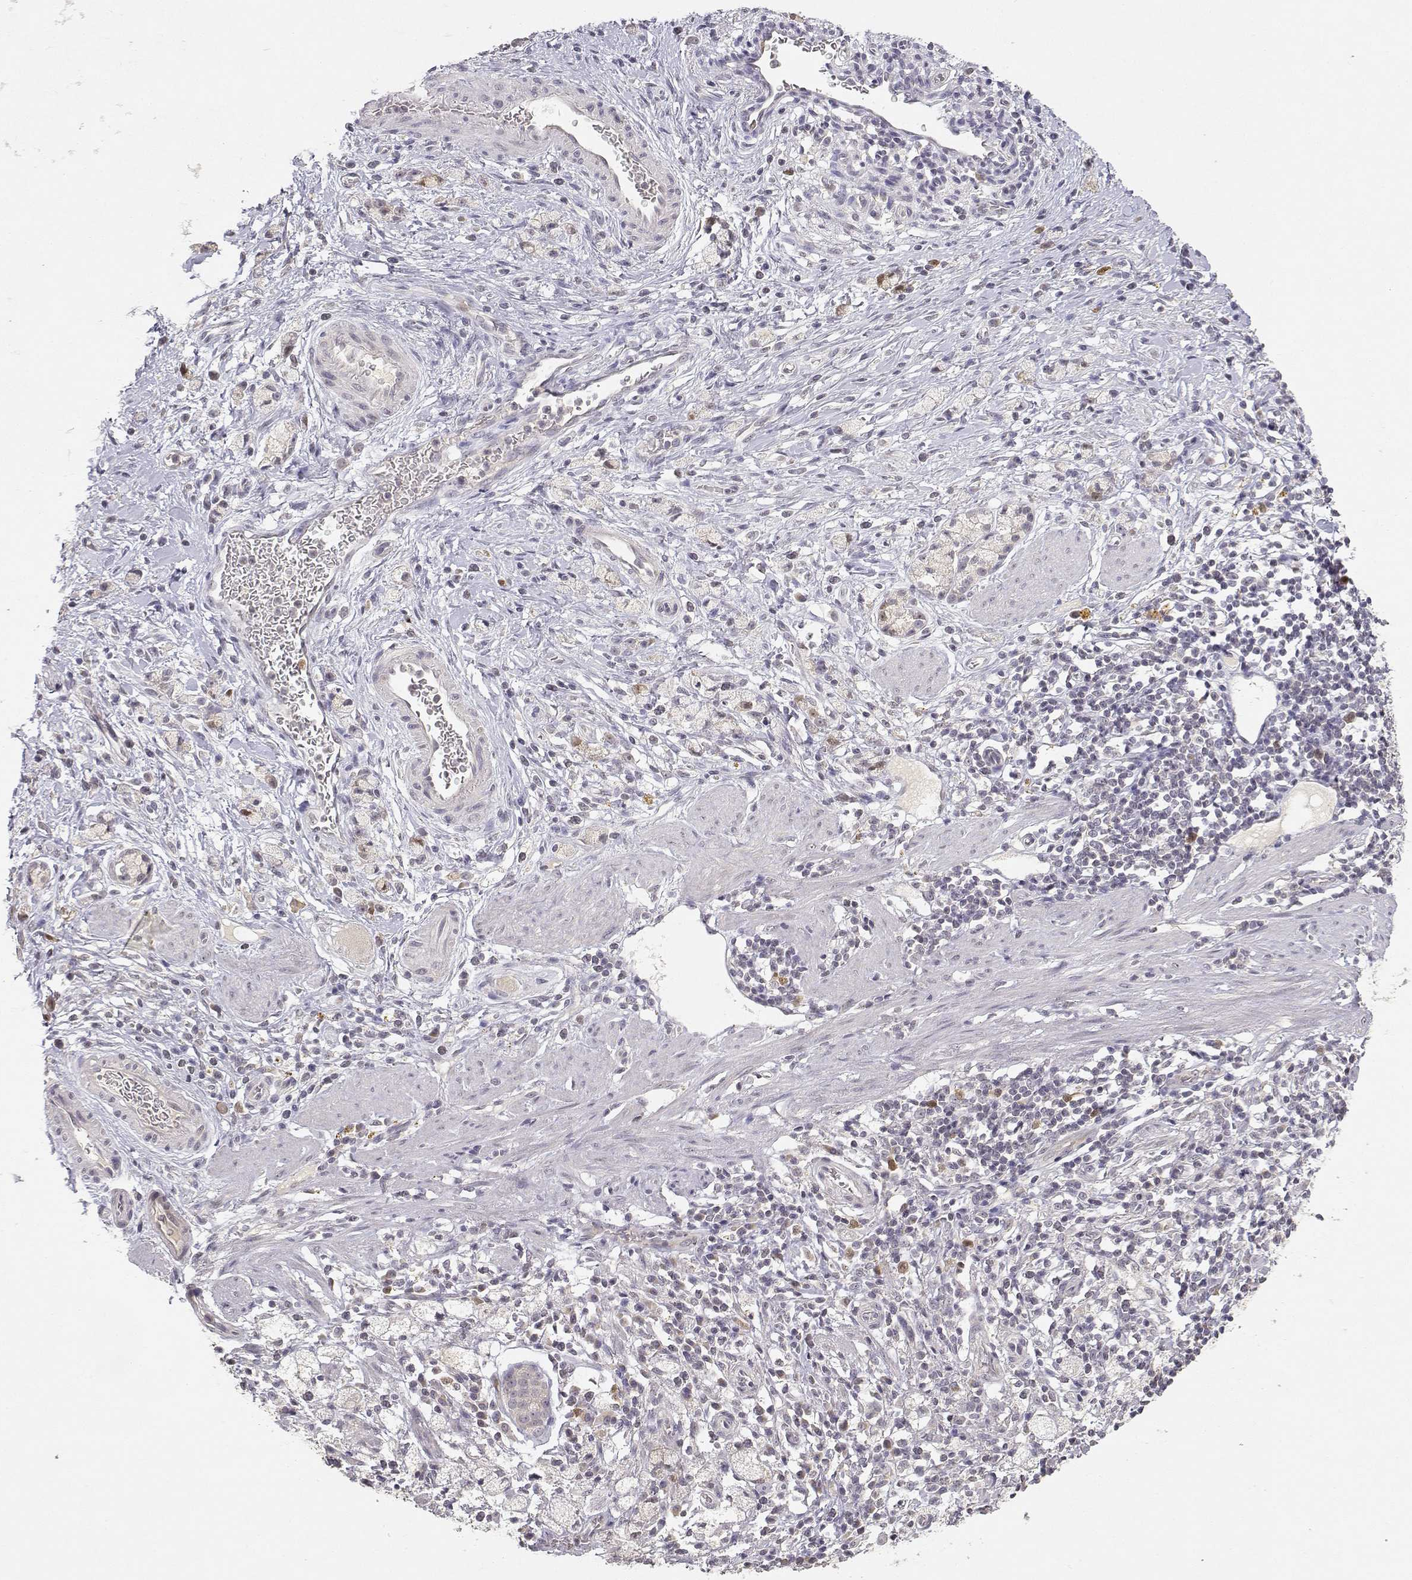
{"staining": {"intensity": "negative", "quantity": "none", "location": "none"}, "tissue": "stomach cancer", "cell_type": "Tumor cells", "image_type": "cancer", "snomed": [{"axis": "morphology", "description": "Adenocarcinoma, NOS"}, {"axis": "topography", "description": "Stomach"}], "caption": "Immunohistochemistry (IHC) of human adenocarcinoma (stomach) reveals no positivity in tumor cells. The staining is performed using DAB brown chromogen with nuclei counter-stained in using hematoxylin.", "gene": "RAD51", "patient": {"sex": "male", "age": 58}}